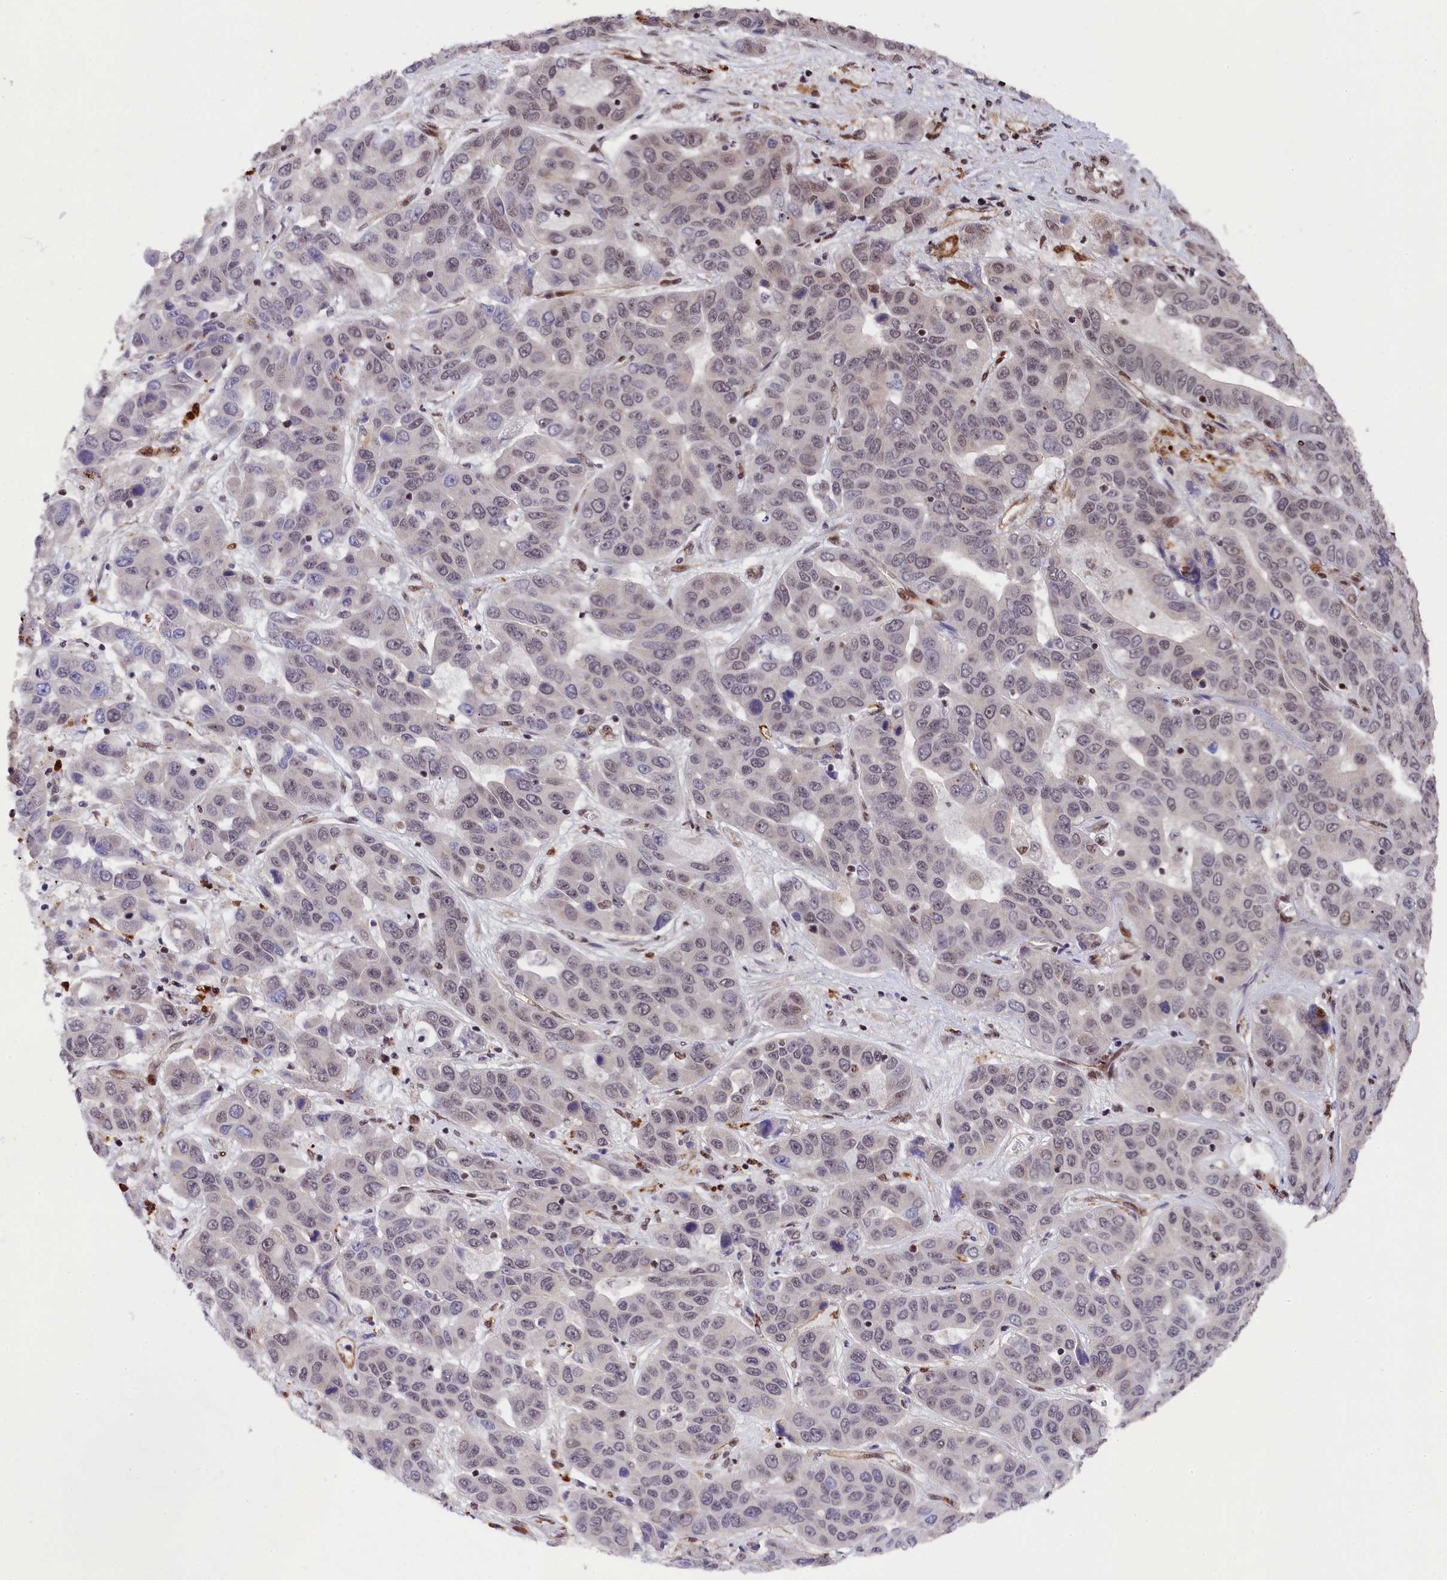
{"staining": {"intensity": "weak", "quantity": "<25%", "location": "nuclear"}, "tissue": "liver cancer", "cell_type": "Tumor cells", "image_type": "cancer", "snomed": [{"axis": "morphology", "description": "Cholangiocarcinoma"}, {"axis": "topography", "description": "Liver"}], "caption": "A high-resolution photomicrograph shows immunohistochemistry staining of liver cancer, which displays no significant positivity in tumor cells.", "gene": "ADIG", "patient": {"sex": "female", "age": 52}}